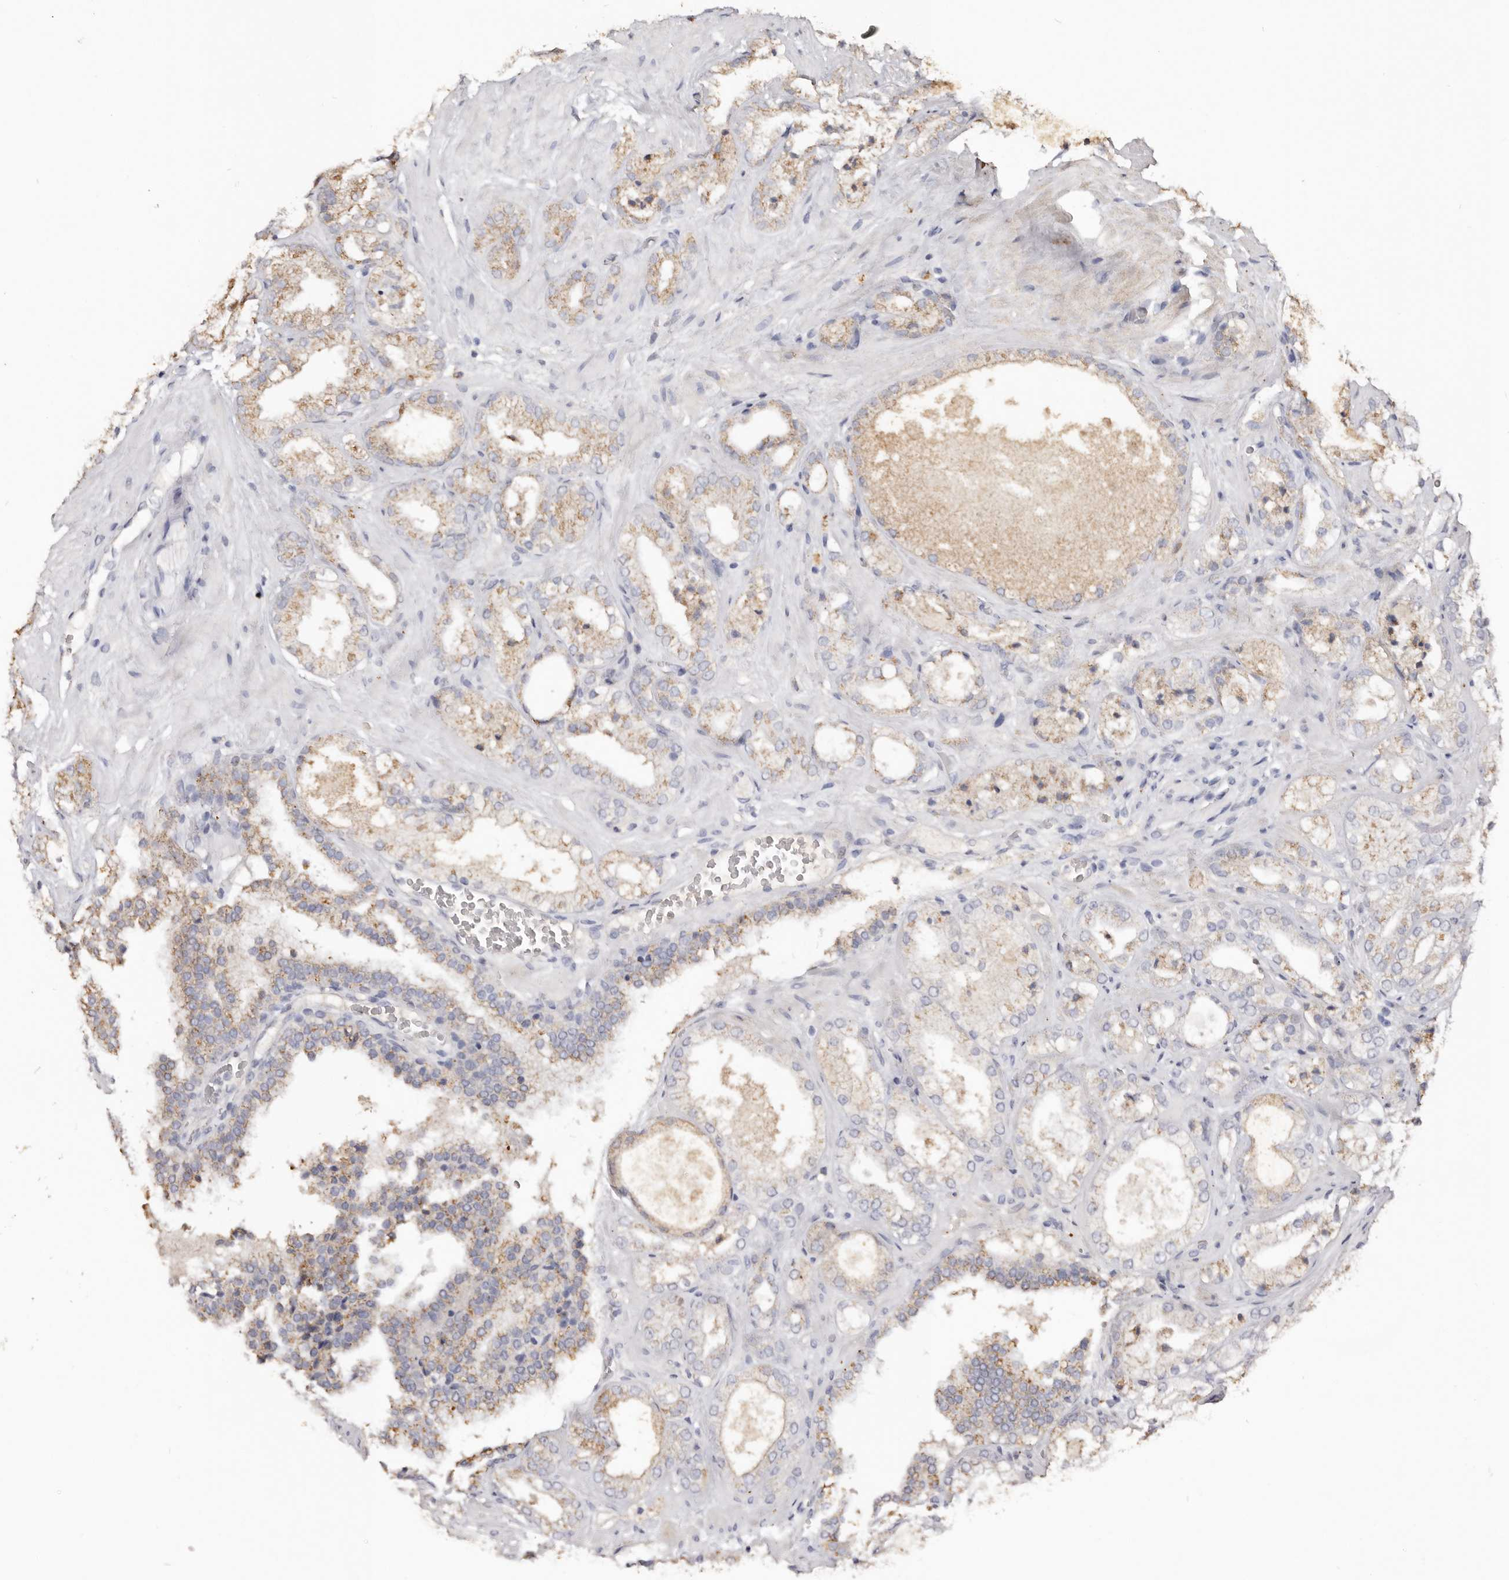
{"staining": {"intensity": "moderate", "quantity": ">75%", "location": "cytoplasmic/membranous"}, "tissue": "prostate cancer", "cell_type": "Tumor cells", "image_type": "cancer", "snomed": [{"axis": "morphology", "description": "Adenocarcinoma, High grade"}, {"axis": "topography", "description": "Prostate"}], "caption": "Human prostate cancer (adenocarcinoma (high-grade)) stained with a protein marker reveals moderate staining in tumor cells.", "gene": "LGALS7B", "patient": {"sex": "male", "age": 58}}